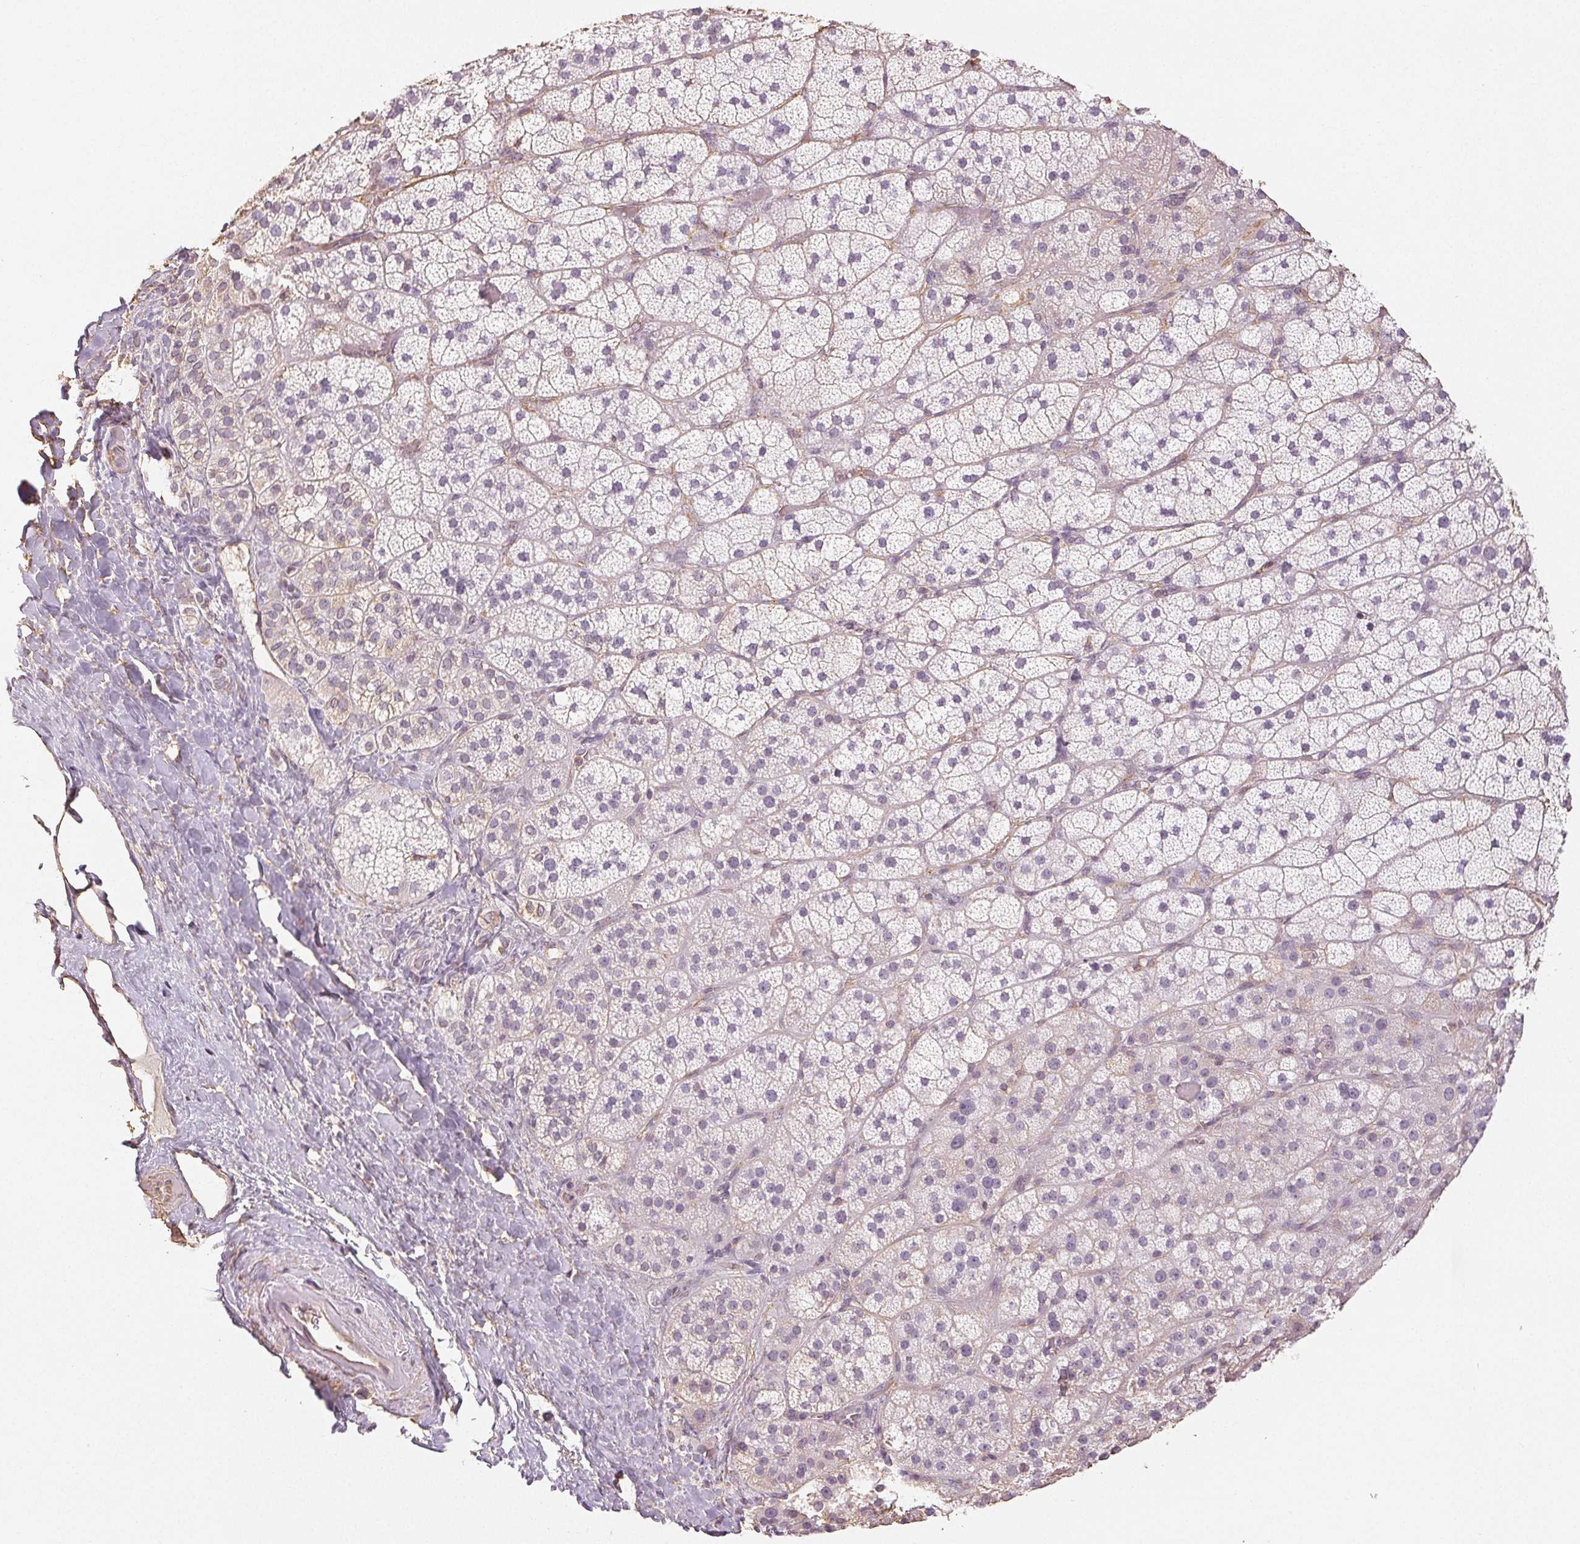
{"staining": {"intensity": "negative", "quantity": "none", "location": "none"}, "tissue": "adrenal gland", "cell_type": "Glandular cells", "image_type": "normal", "snomed": [{"axis": "morphology", "description": "Normal tissue, NOS"}, {"axis": "topography", "description": "Adrenal gland"}], "caption": "An image of adrenal gland stained for a protein displays no brown staining in glandular cells.", "gene": "COL7A1", "patient": {"sex": "male", "age": 57}}